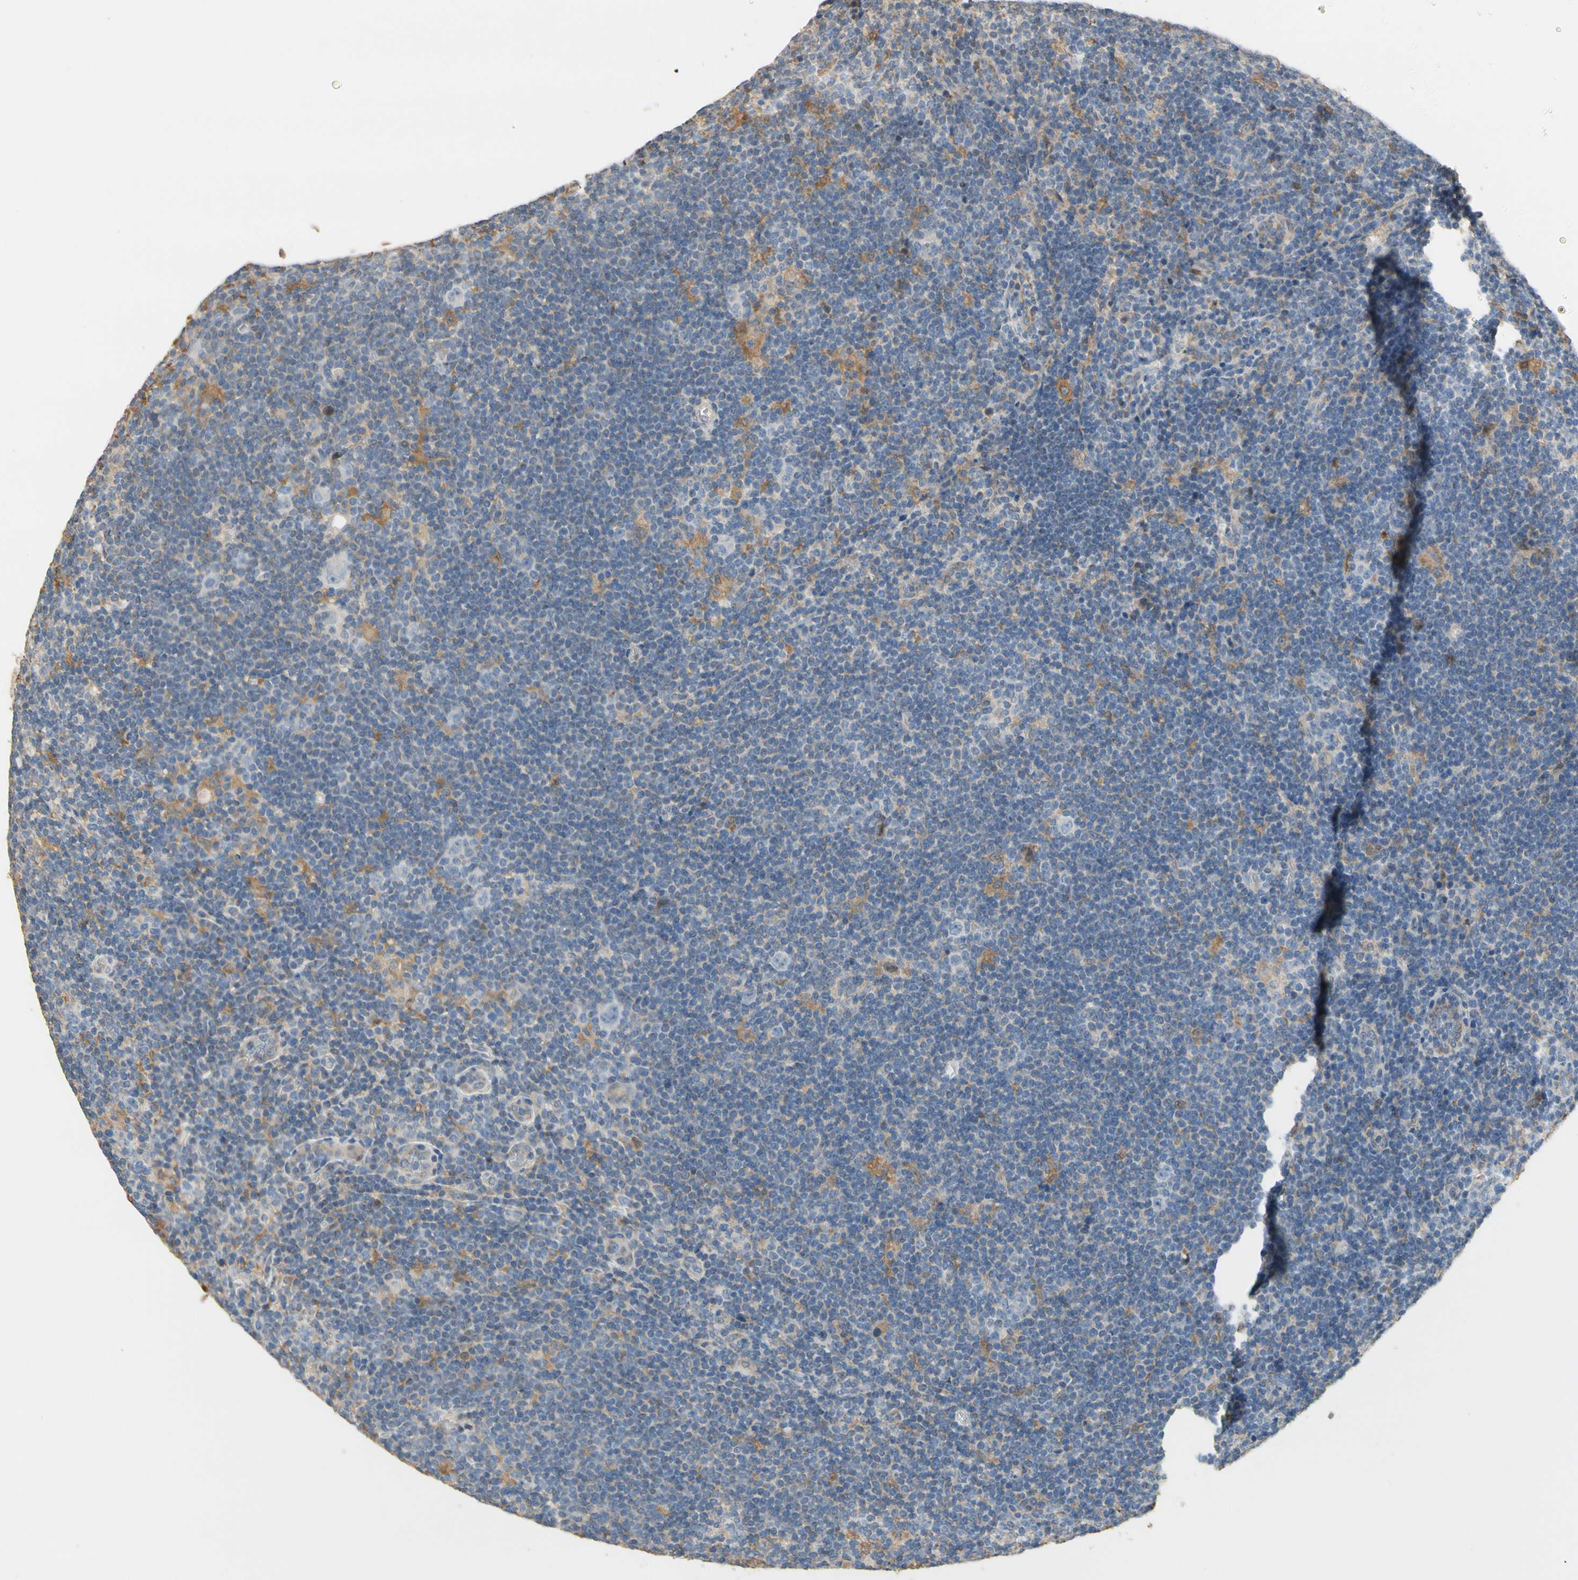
{"staining": {"intensity": "negative", "quantity": "none", "location": "none"}, "tissue": "lymphoma", "cell_type": "Tumor cells", "image_type": "cancer", "snomed": [{"axis": "morphology", "description": "Hodgkin's disease, NOS"}, {"axis": "topography", "description": "Lymph node"}], "caption": "DAB immunohistochemical staining of human Hodgkin's disease displays no significant staining in tumor cells.", "gene": "ALDH1A2", "patient": {"sex": "female", "age": 57}}